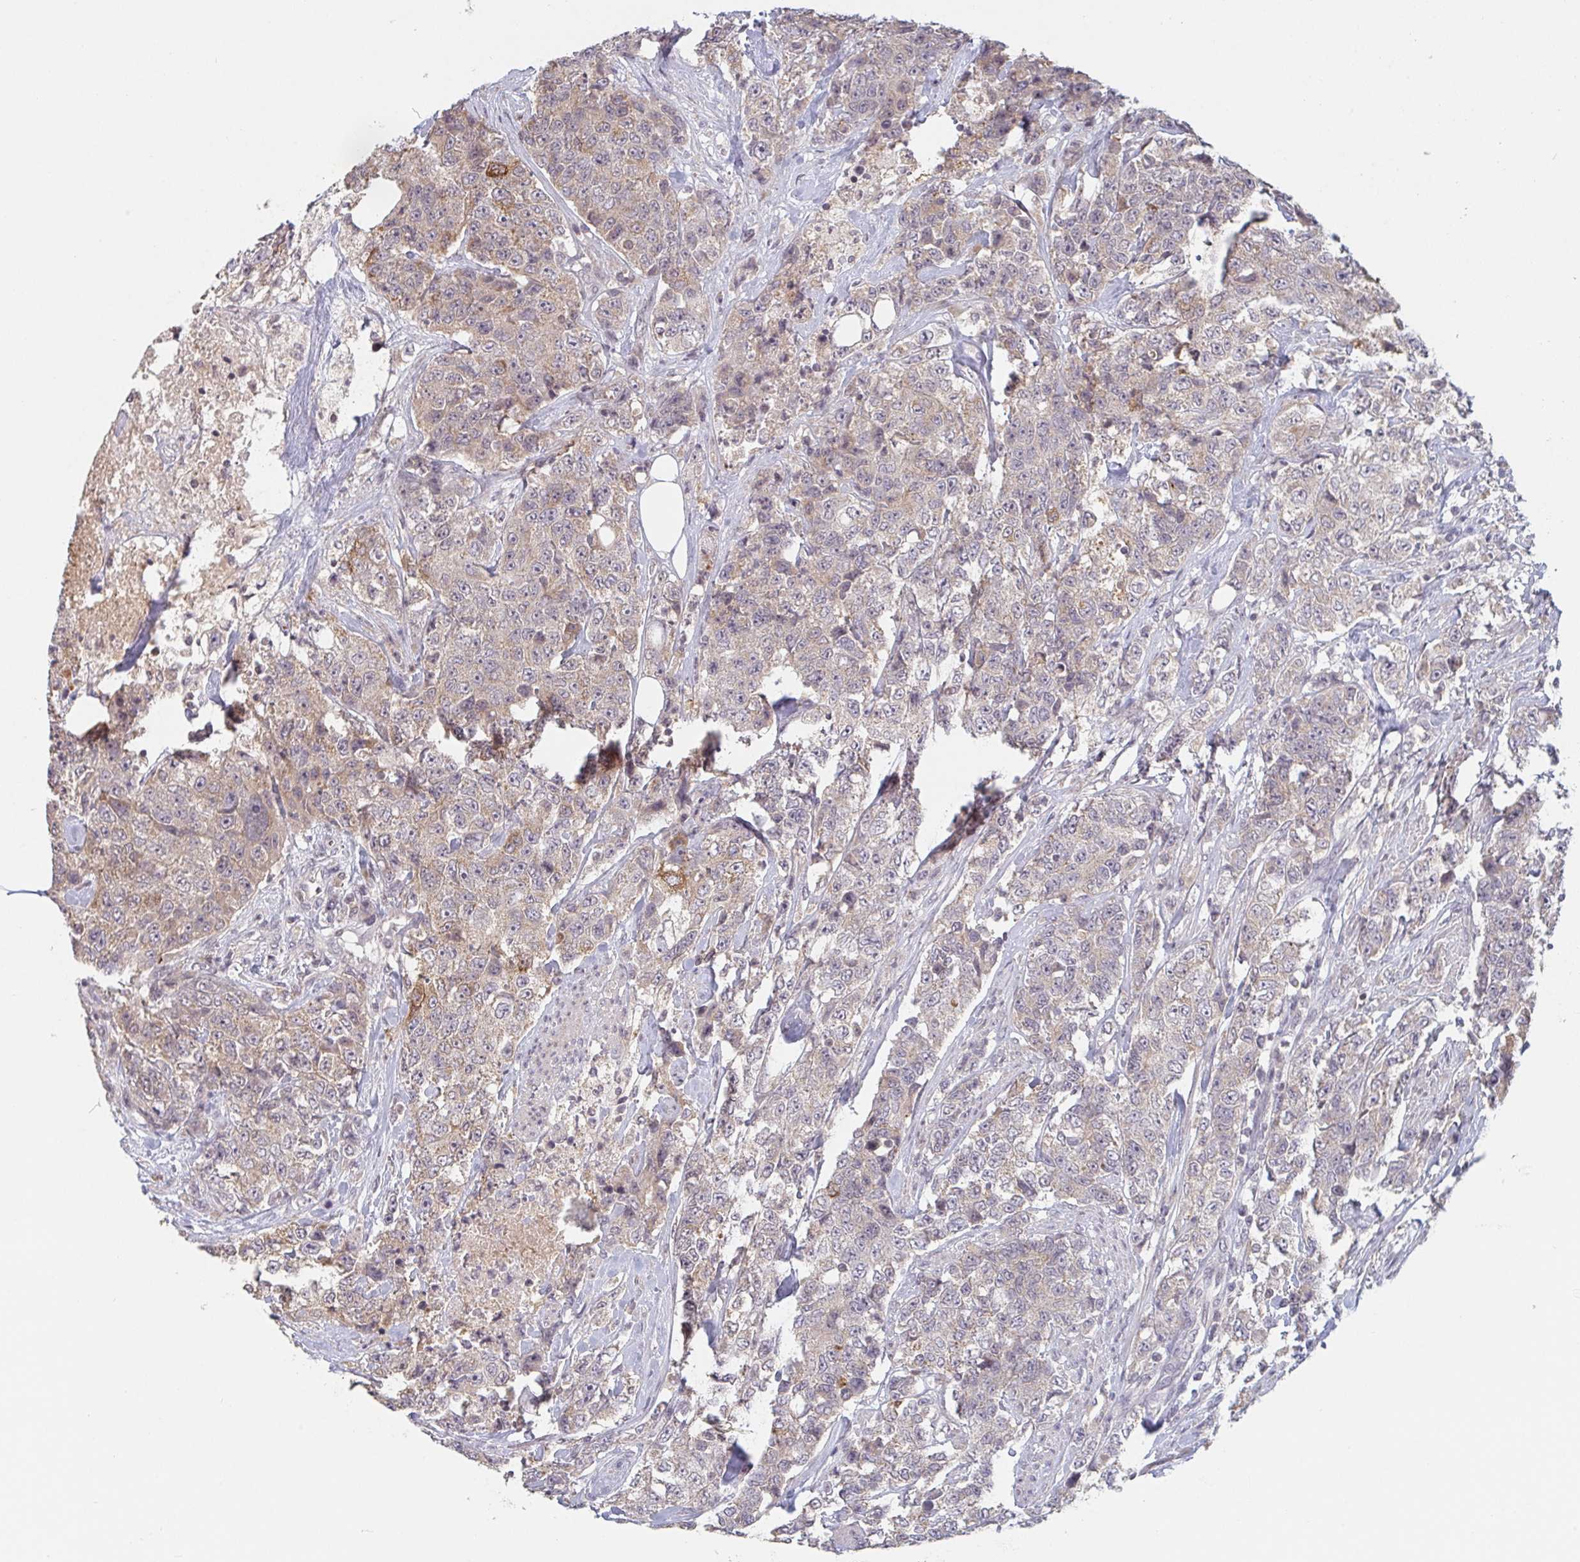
{"staining": {"intensity": "weak", "quantity": "<25%", "location": "cytoplasmic/membranous"}, "tissue": "urothelial cancer", "cell_type": "Tumor cells", "image_type": "cancer", "snomed": [{"axis": "morphology", "description": "Urothelial carcinoma, High grade"}, {"axis": "topography", "description": "Urinary bladder"}], "caption": "Immunohistochemistry (IHC) micrograph of human urothelial cancer stained for a protein (brown), which demonstrates no staining in tumor cells.", "gene": "DCST1", "patient": {"sex": "female", "age": 78}}